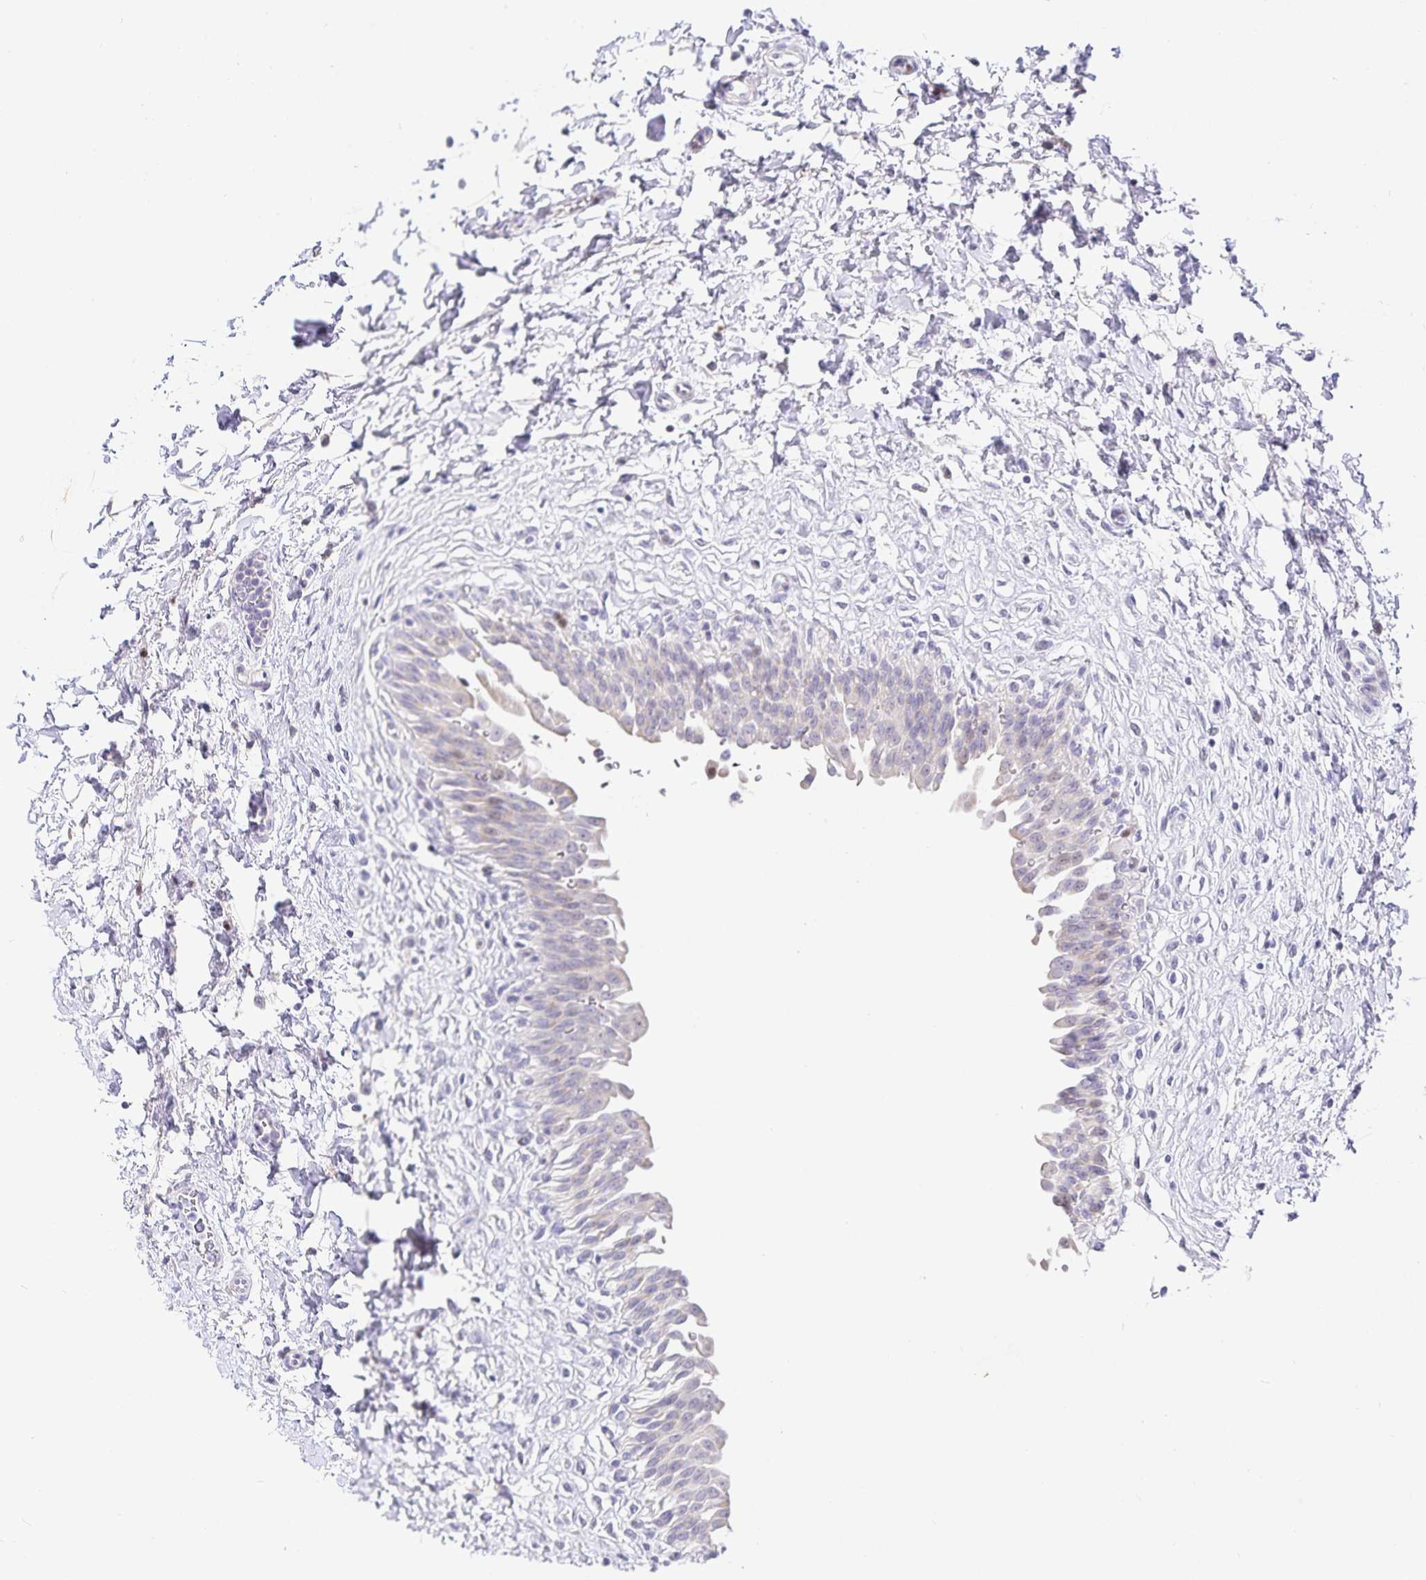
{"staining": {"intensity": "weak", "quantity": "<25%", "location": "nuclear"}, "tissue": "urinary bladder", "cell_type": "Urothelial cells", "image_type": "normal", "snomed": [{"axis": "morphology", "description": "Normal tissue, NOS"}, {"axis": "topography", "description": "Urinary bladder"}], "caption": "Immunohistochemical staining of benign urinary bladder shows no significant positivity in urothelial cells.", "gene": "KBTBD13", "patient": {"sex": "male", "age": 37}}